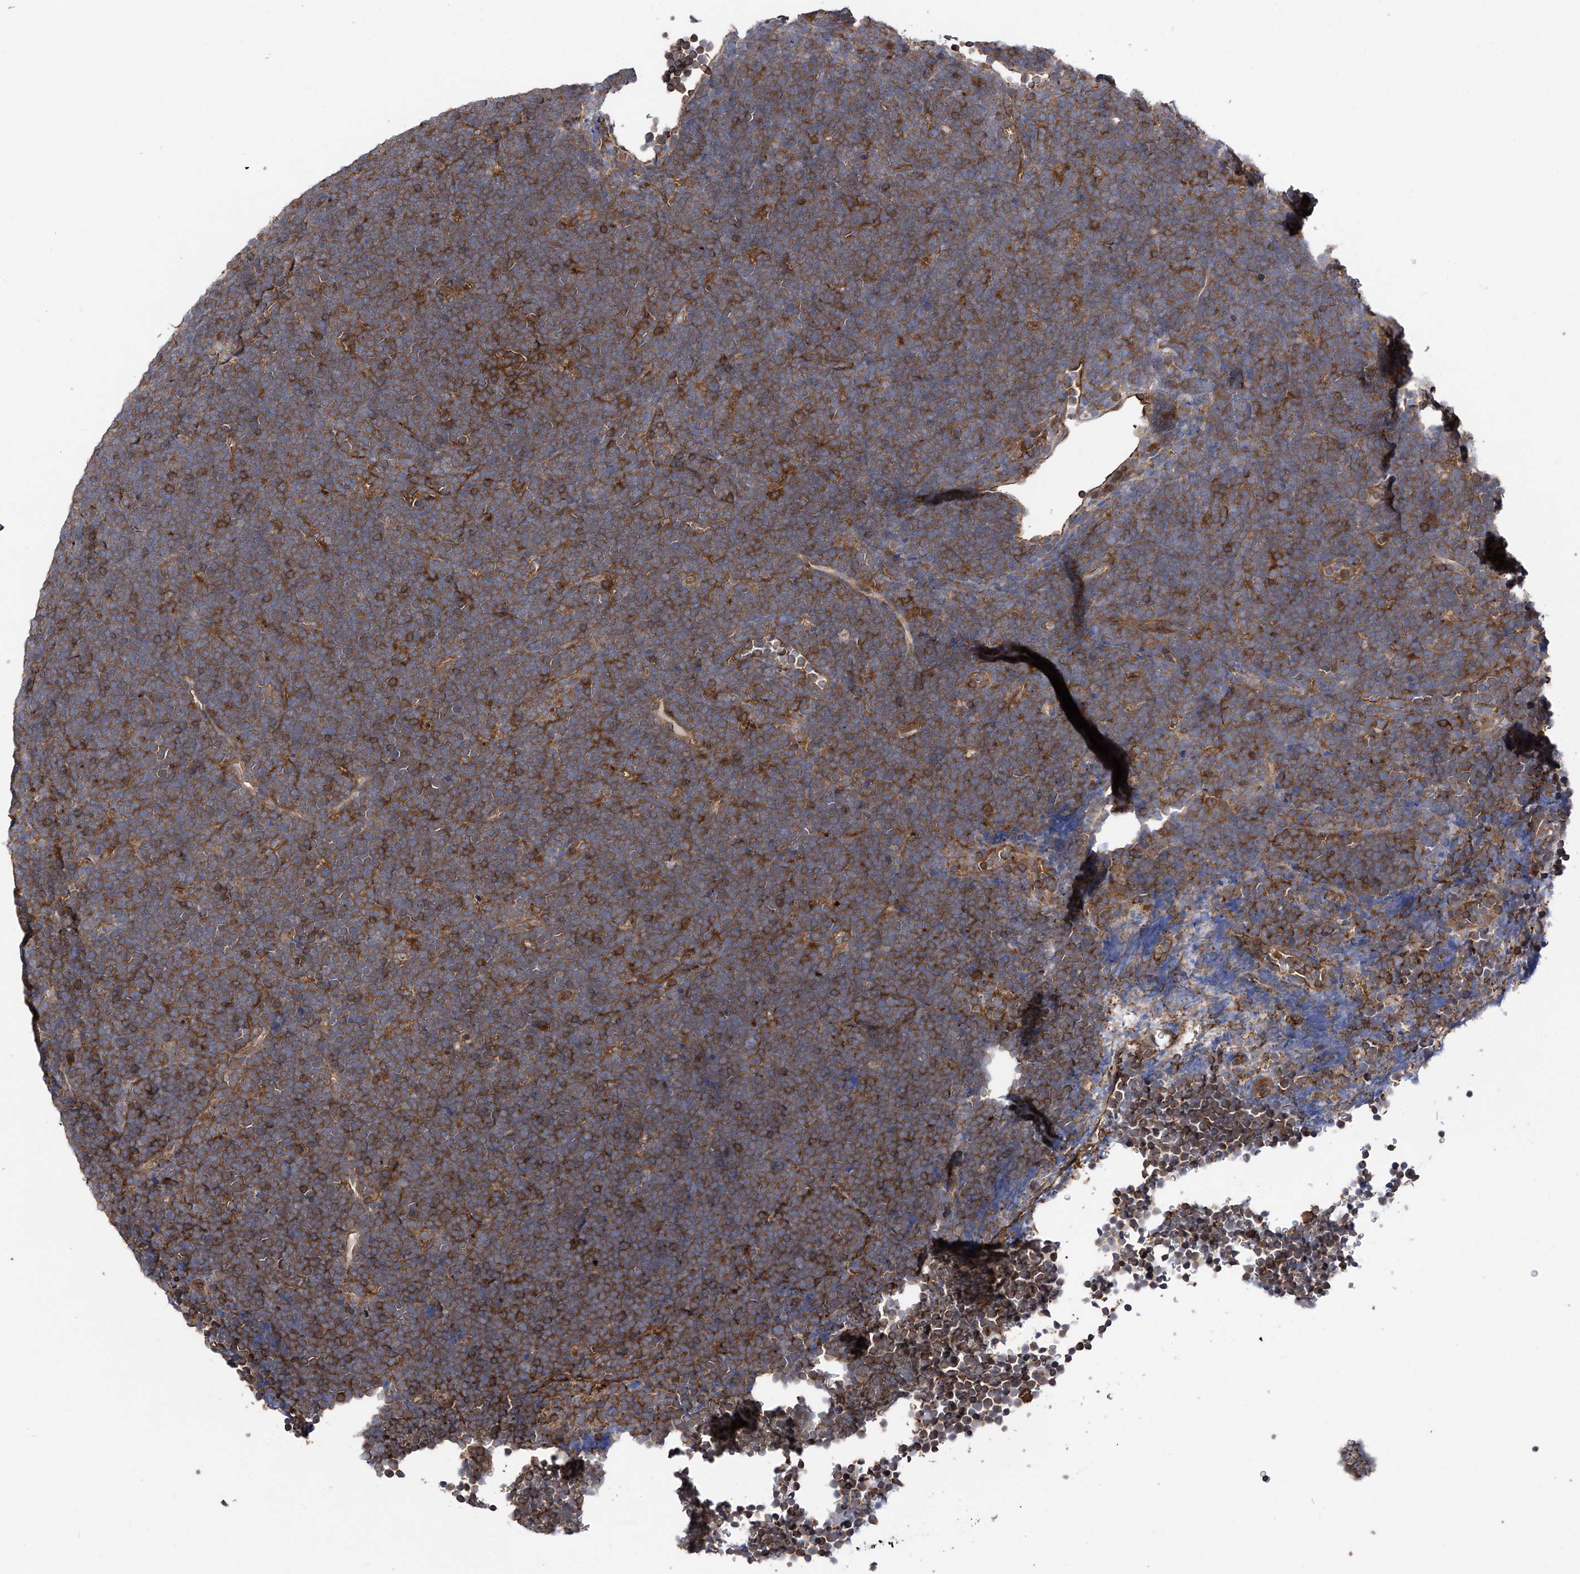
{"staining": {"intensity": "moderate", "quantity": ">75%", "location": "cytoplasmic/membranous"}, "tissue": "lymphoma", "cell_type": "Tumor cells", "image_type": "cancer", "snomed": [{"axis": "morphology", "description": "Malignant lymphoma, non-Hodgkin's type, High grade"}, {"axis": "topography", "description": "Lymph node"}], "caption": "Lymphoma tissue shows moderate cytoplasmic/membranous positivity in approximately >75% of tumor cells", "gene": "CHPF", "patient": {"sex": "male", "age": 13}}